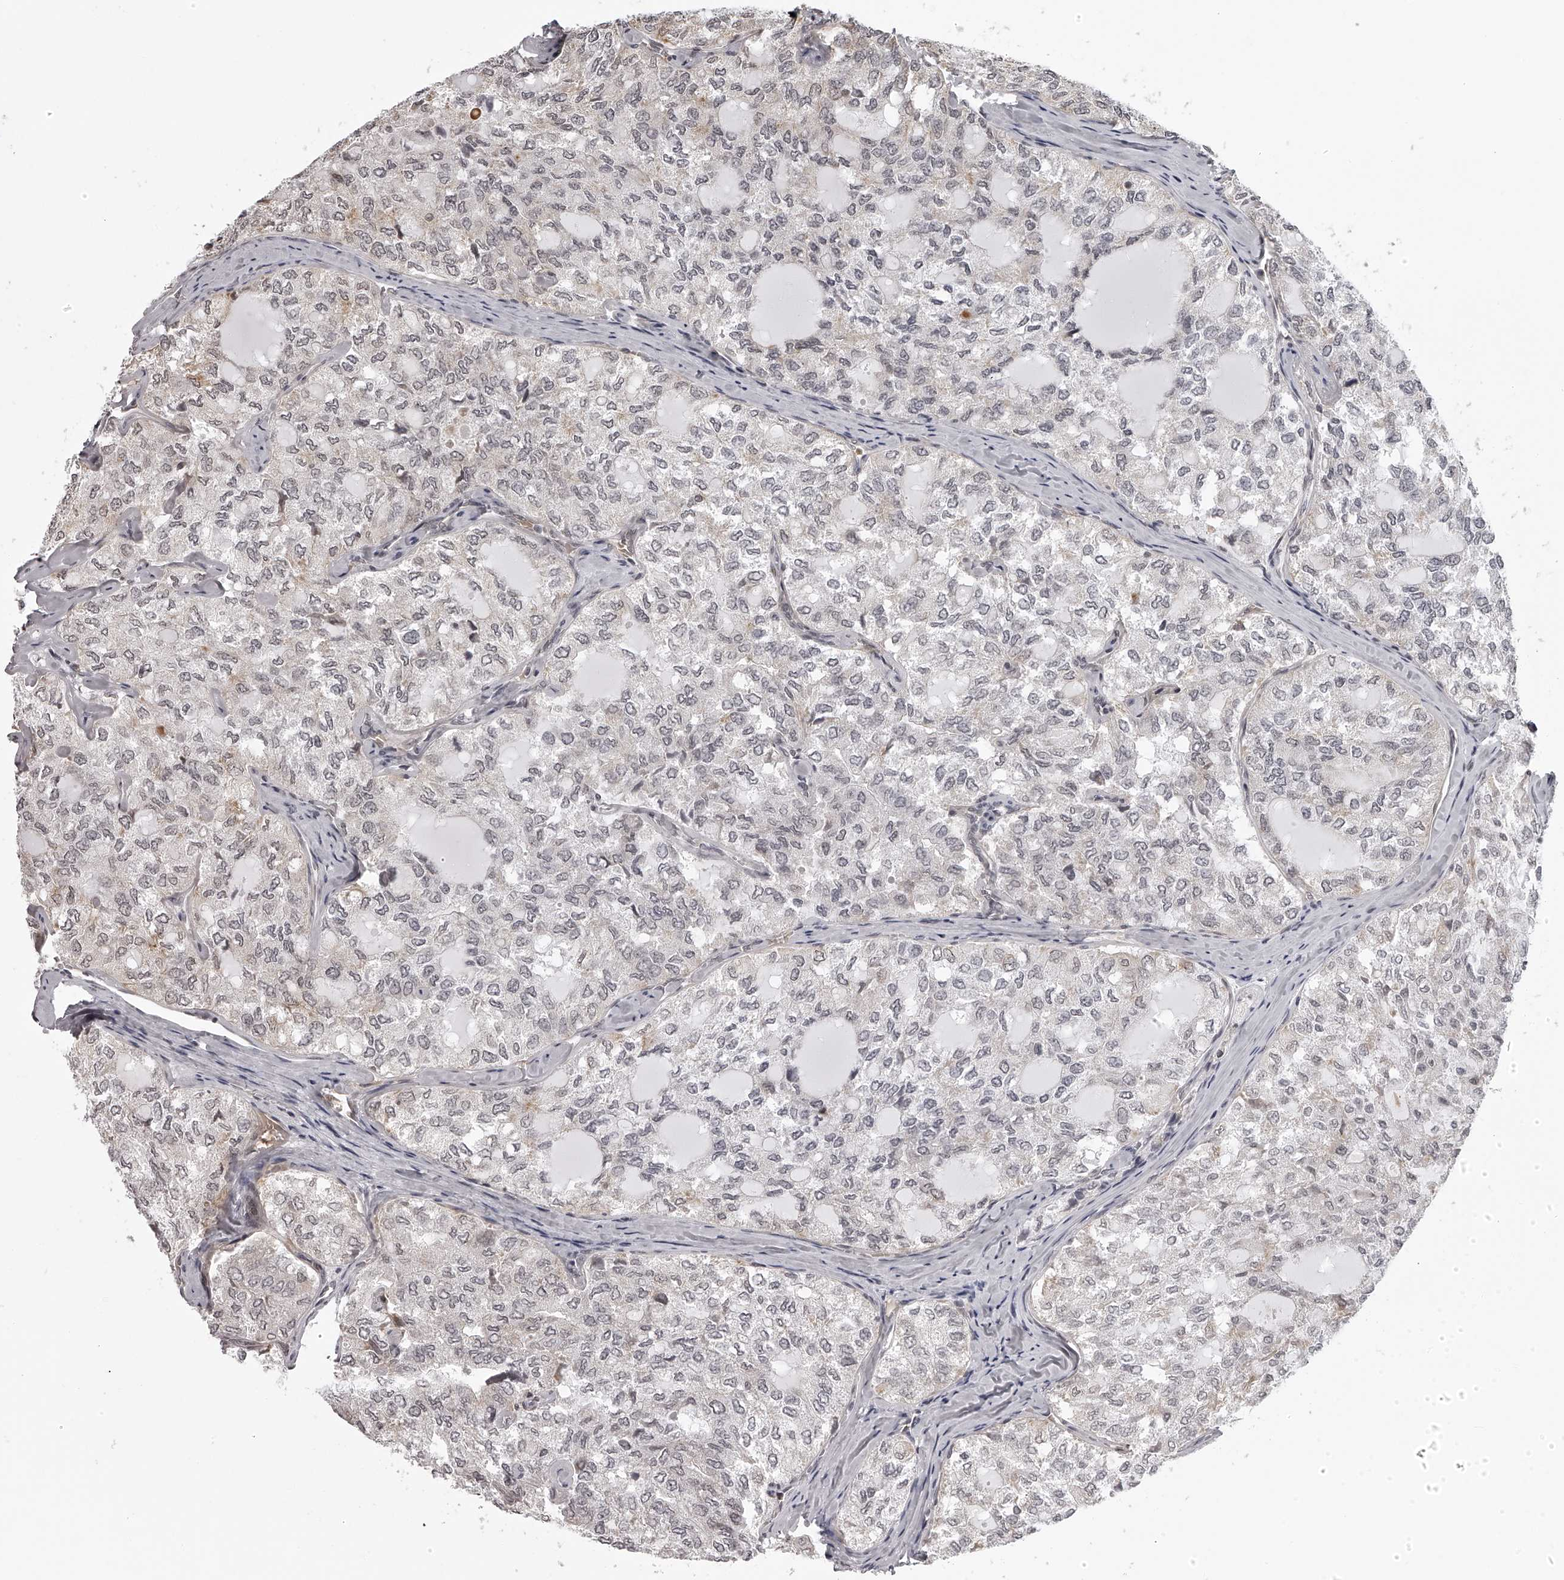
{"staining": {"intensity": "negative", "quantity": "none", "location": "none"}, "tissue": "thyroid cancer", "cell_type": "Tumor cells", "image_type": "cancer", "snomed": [{"axis": "morphology", "description": "Follicular adenoma carcinoma, NOS"}, {"axis": "topography", "description": "Thyroid gland"}], "caption": "This is an immunohistochemistry photomicrograph of thyroid cancer (follicular adenoma carcinoma). There is no expression in tumor cells.", "gene": "ODF2L", "patient": {"sex": "male", "age": 75}}